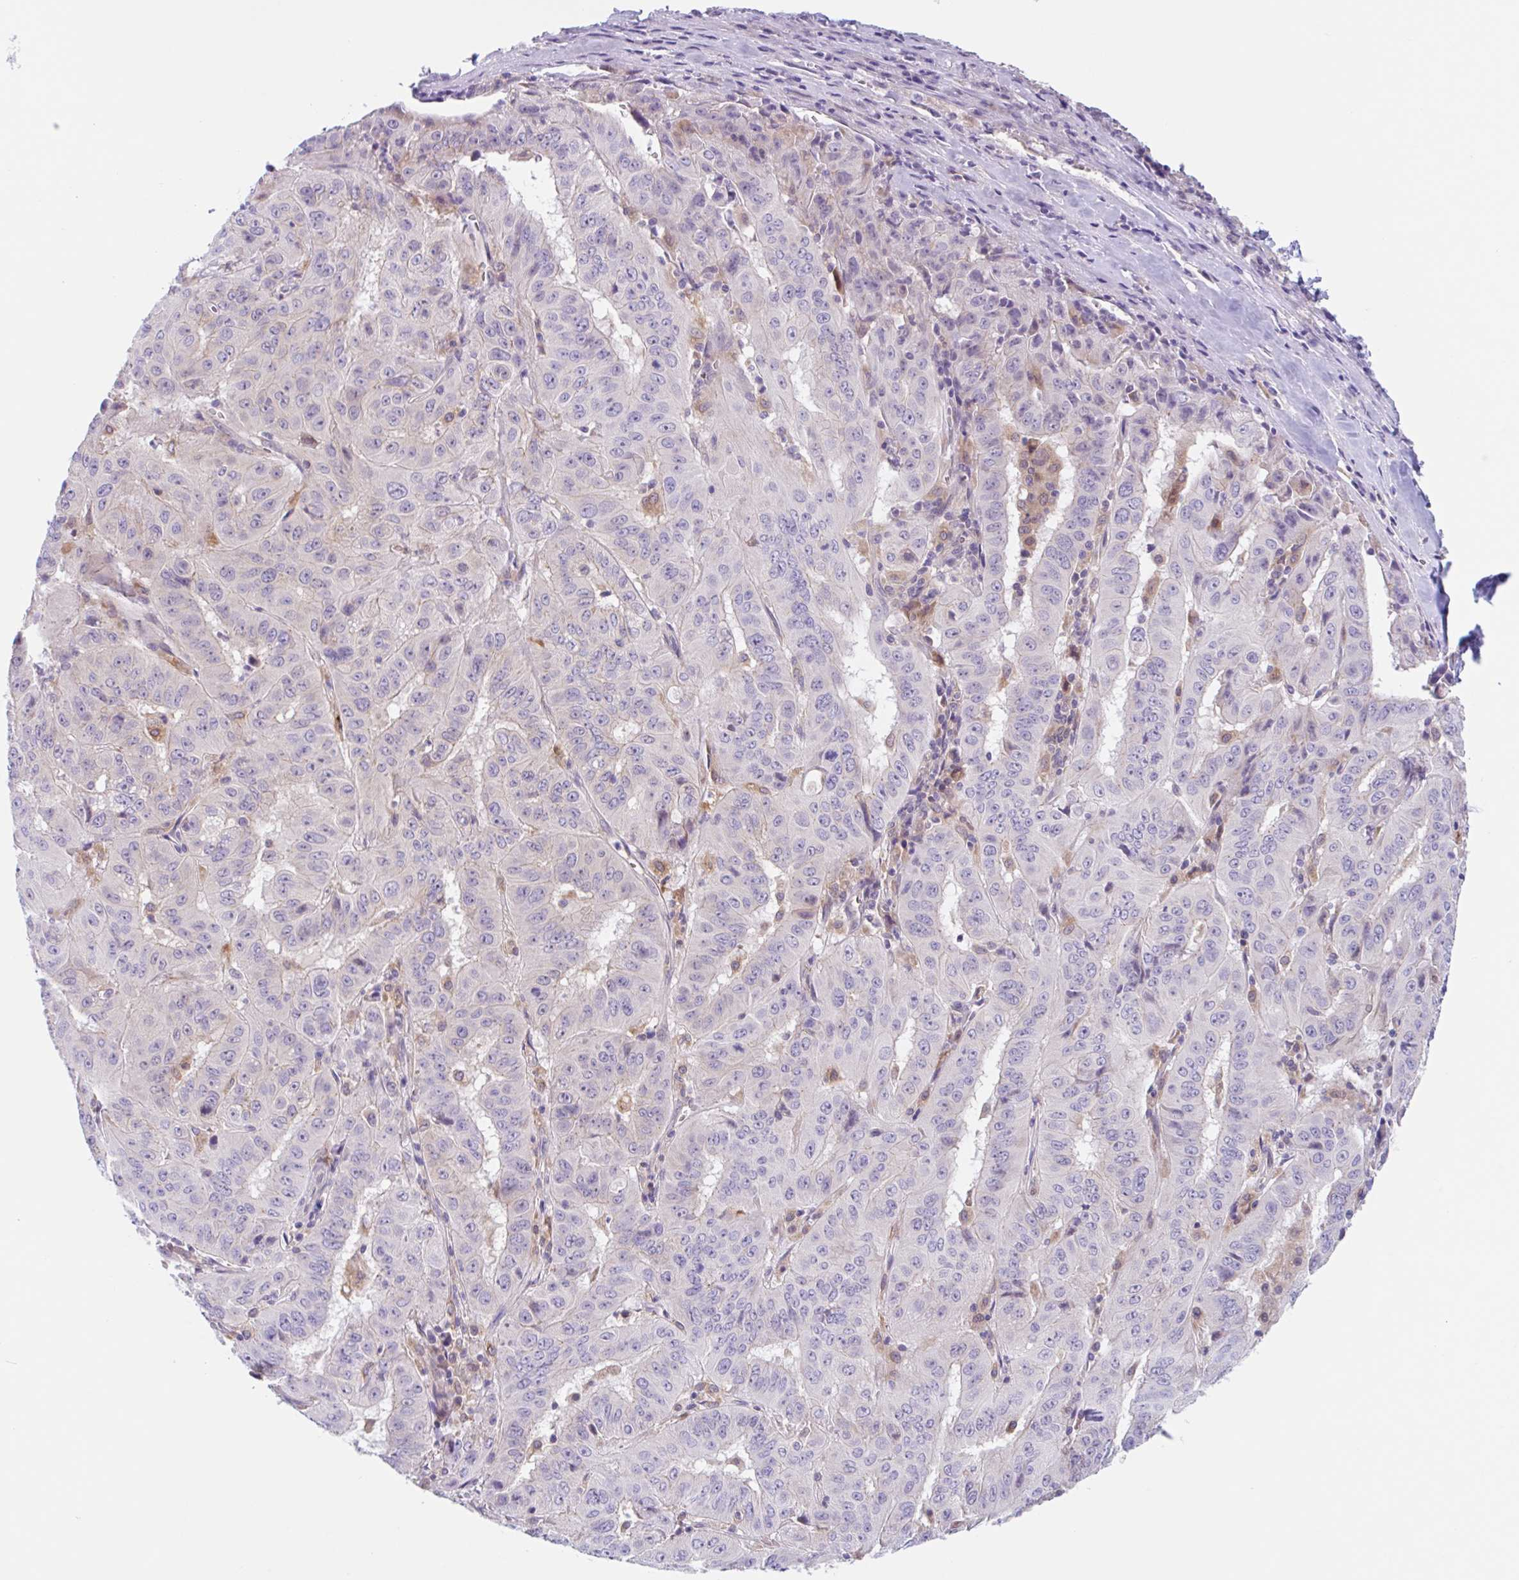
{"staining": {"intensity": "negative", "quantity": "none", "location": "none"}, "tissue": "pancreatic cancer", "cell_type": "Tumor cells", "image_type": "cancer", "snomed": [{"axis": "morphology", "description": "Adenocarcinoma, NOS"}, {"axis": "topography", "description": "Pancreas"}], "caption": "An image of human pancreatic cancer is negative for staining in tumor cells. (Brightfield microscopy of DAB IHC at high magnification).", "gene": "TMEM86A", "patient": {"sex": "male", "age": 63}}